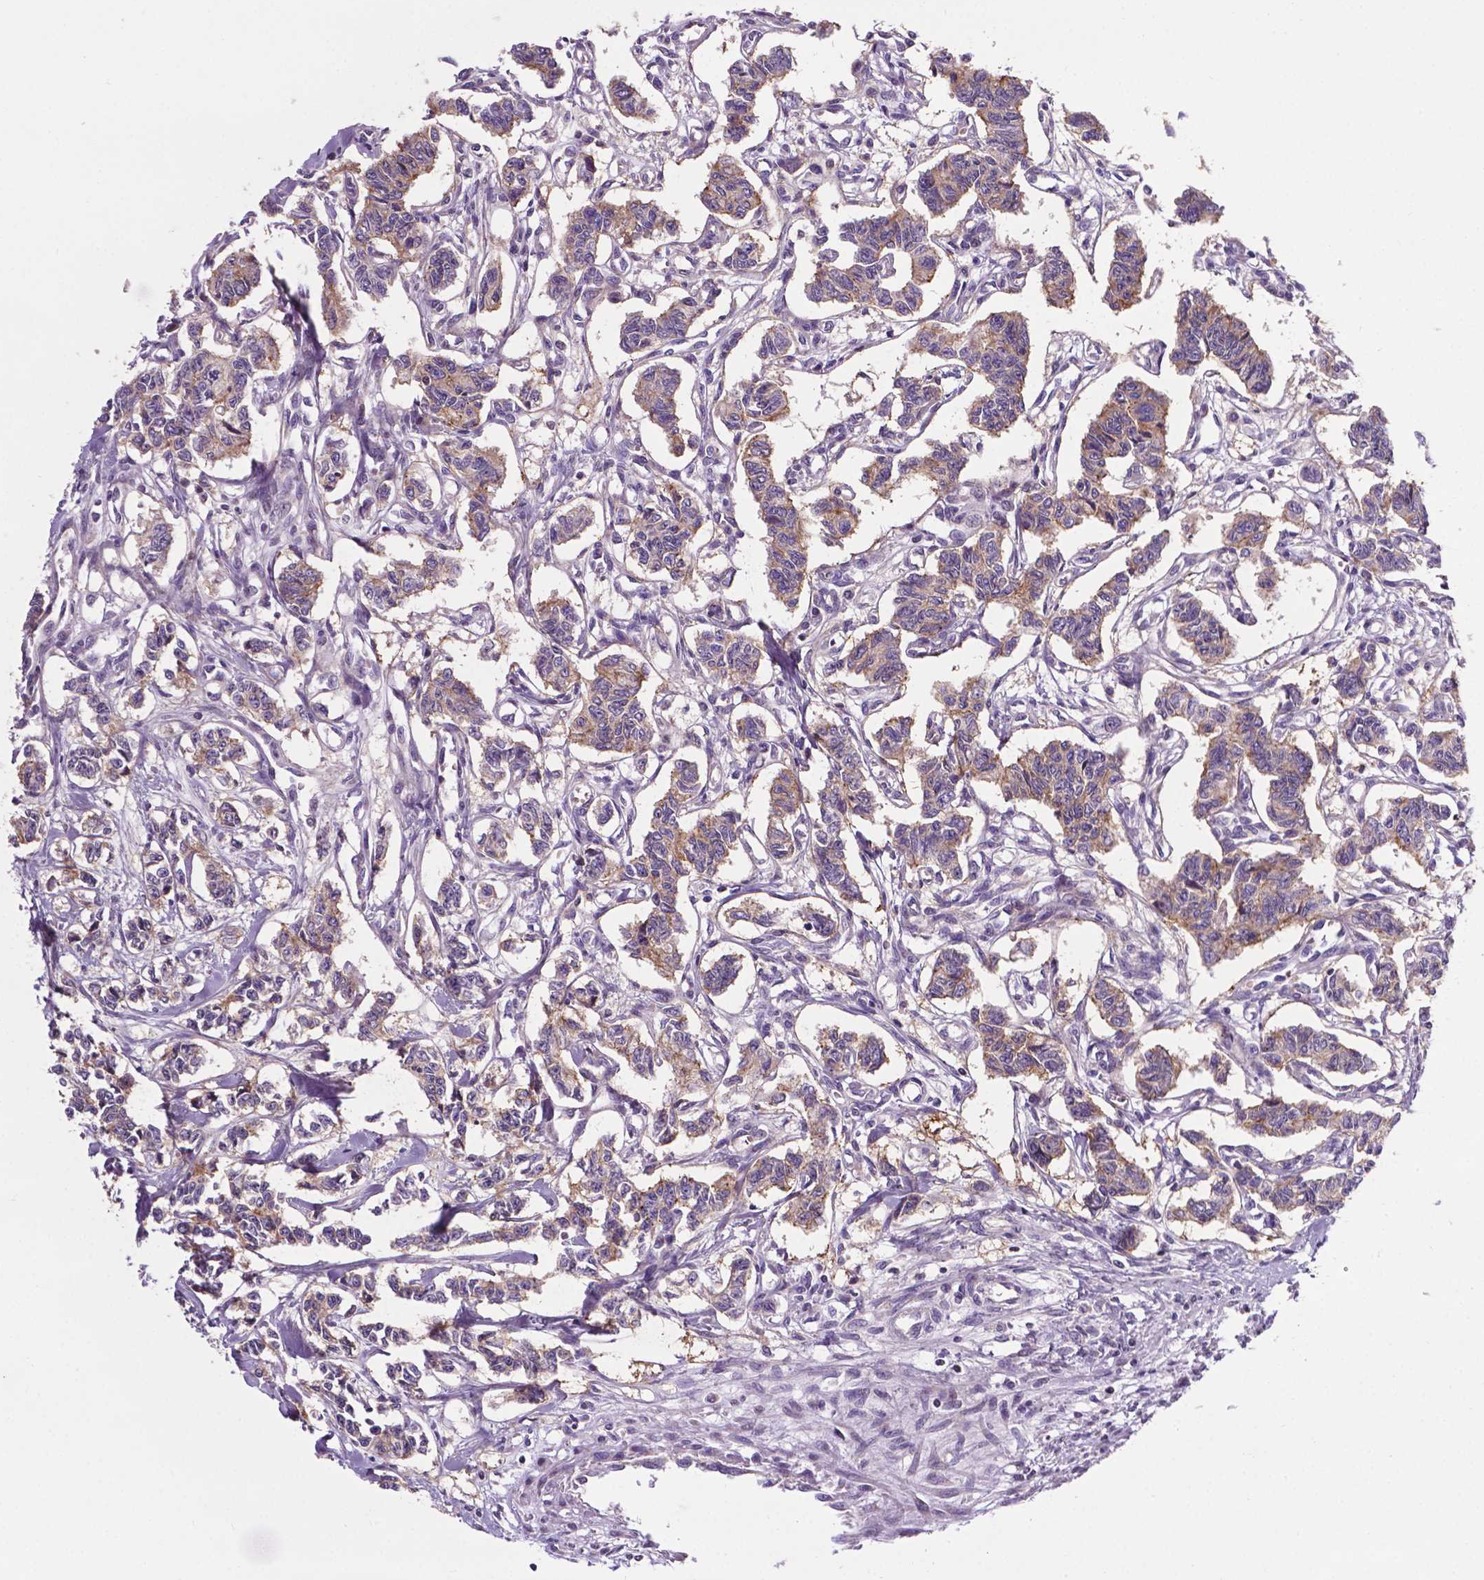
{"staining": {"intensity": "weak", "quantity": ">75%", "location": "cytoplasmic/membranous"}, "tissue": "carcinoid", "cell_type": "Tumor cells", "image_type": "cancer", "snomed": [{"axis": "morphology", "description": "Carcinoid, malignant, NOS"}, {"axis": "topography", "description": "Kidney"}], "caption": "Immunohistochemistry (IHC) staining of malignant carcinoid, which shows low levels of weak cytoplasmic/membranous expression in approximately >75% of tumor cells indicating weak cytoplasmic/membranous protein positivity. The staining was performed using DAB (3,3'-diaminobenzidine) (brown) for protein detection and nuclei were counterstained in hematoxylin (blue).", "gene": "SPNS2", "patient": {"sex": "female", "age": 41}}